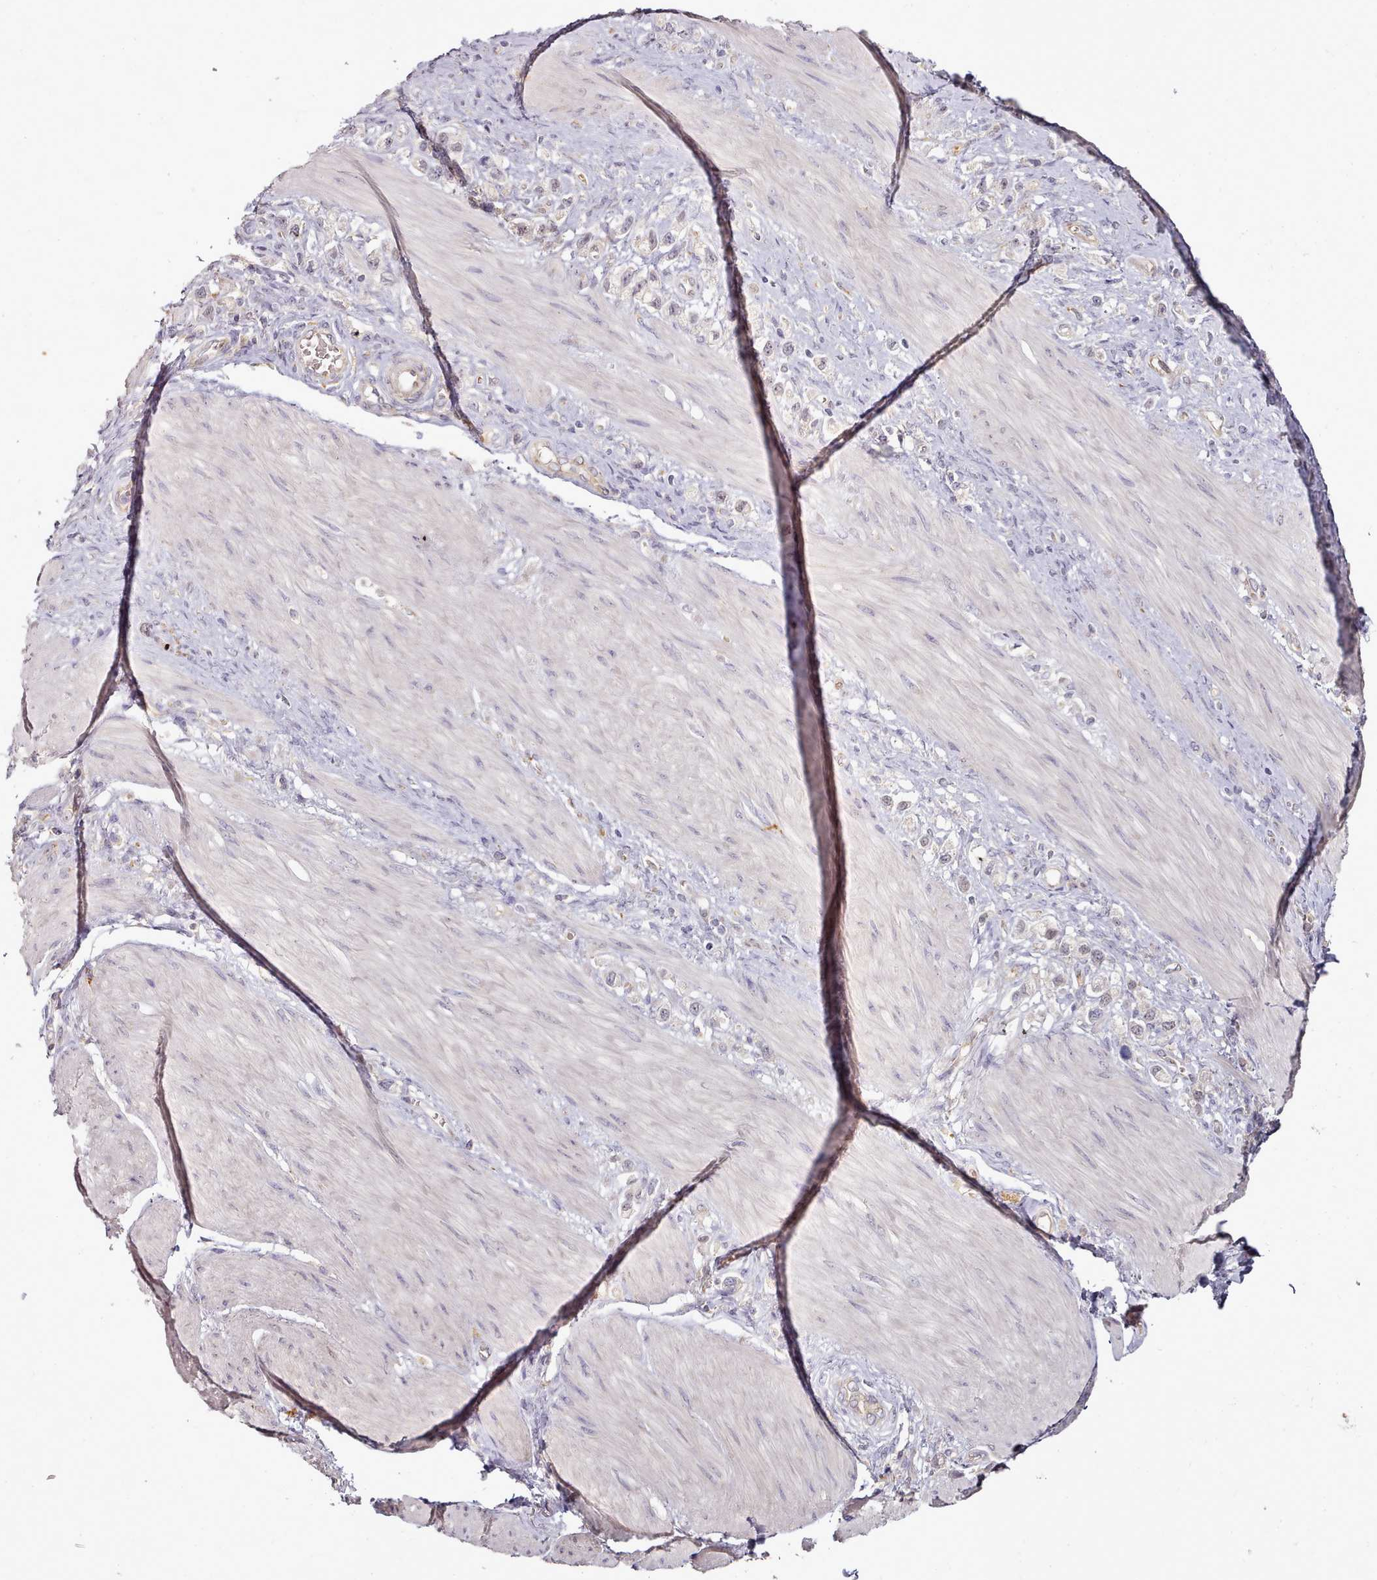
{"staining": {"intensity": "weak", "quantity": "<25%", "location": "nuclear"}, "tissue": "stomach cancer", "cell_type": "Tumor cells", "image_type": "cancer", "snomed": [{"axis": "morphology", "description": "Adenocarcinoma, NOS"}, {"axis": "topography", "description": "Stomach"}], "caption": "This histopathology image is of stomach cancer (adenocarcinoma) stained with IHC to label a protein in brown with the nuclei are counter-stained blue. There is no expression in tumor cells. (DAB (3,3'-diaminobenzidine) immunohistochemistry (IHC) visualized using brightfield microscopy, high magnification).", "gene": "C1QTNF5", "patient": {"sex": "female", "age": 65}}